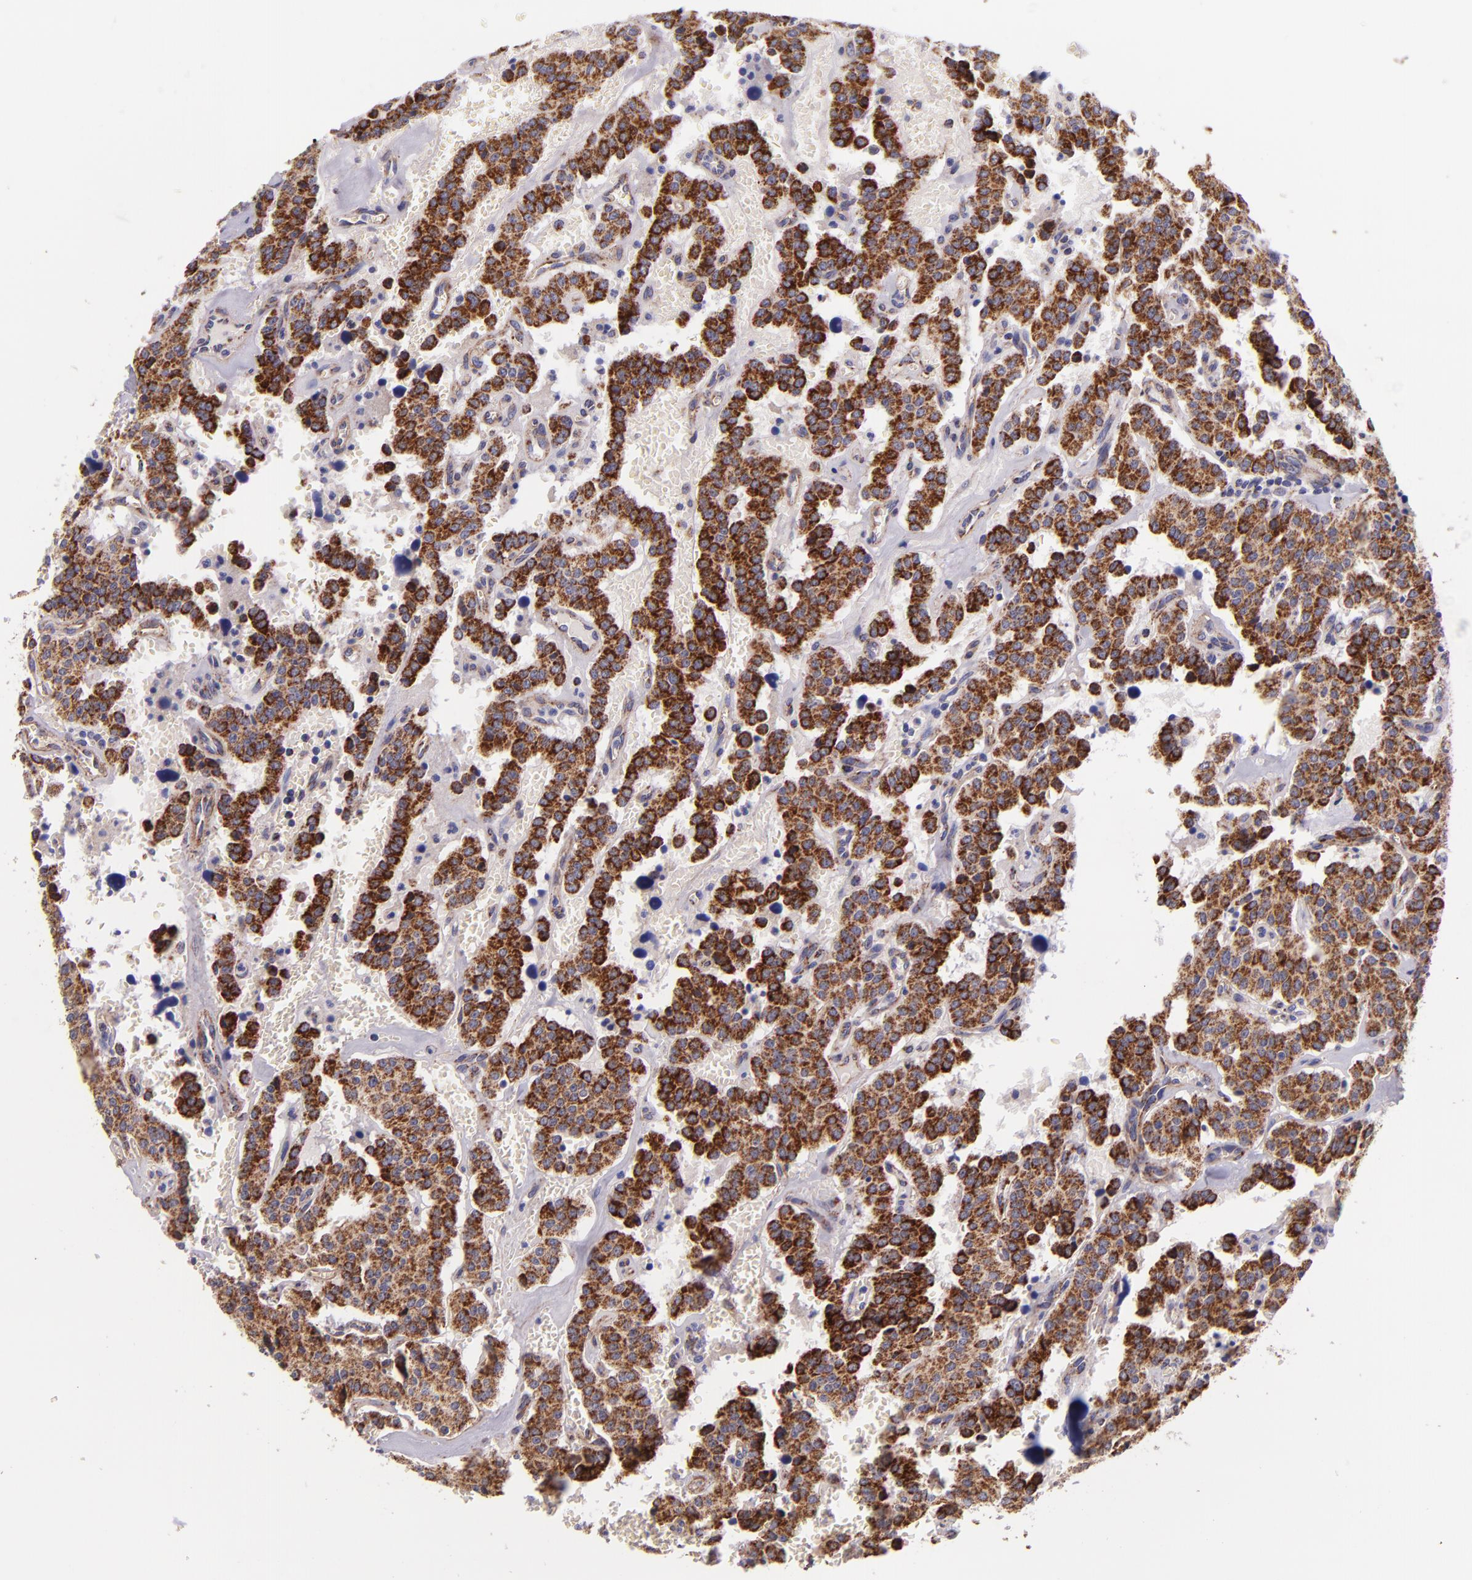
{"staining": {"intensity": "moderate", "quantity": ">75%", "location": "cytoplasmic/membranous"}, "tissue": "carcinoid", "cell_type": "Tumor cells", "image_type": "cancer", "snomed": [{"axis": "morphology", "description": "Carcinoid, malignant, NOS"}, {"axis": "topography", "description": "Bronchus"}], "caption": "Brown immunohistochemical staining in malignant carcinoid demonstrates moderate cytoplasmic/membranous positivity in approximately >75% of tumor cells.", "gene": "IDH3G", "patient": {"sex": "male", "age": 55}}